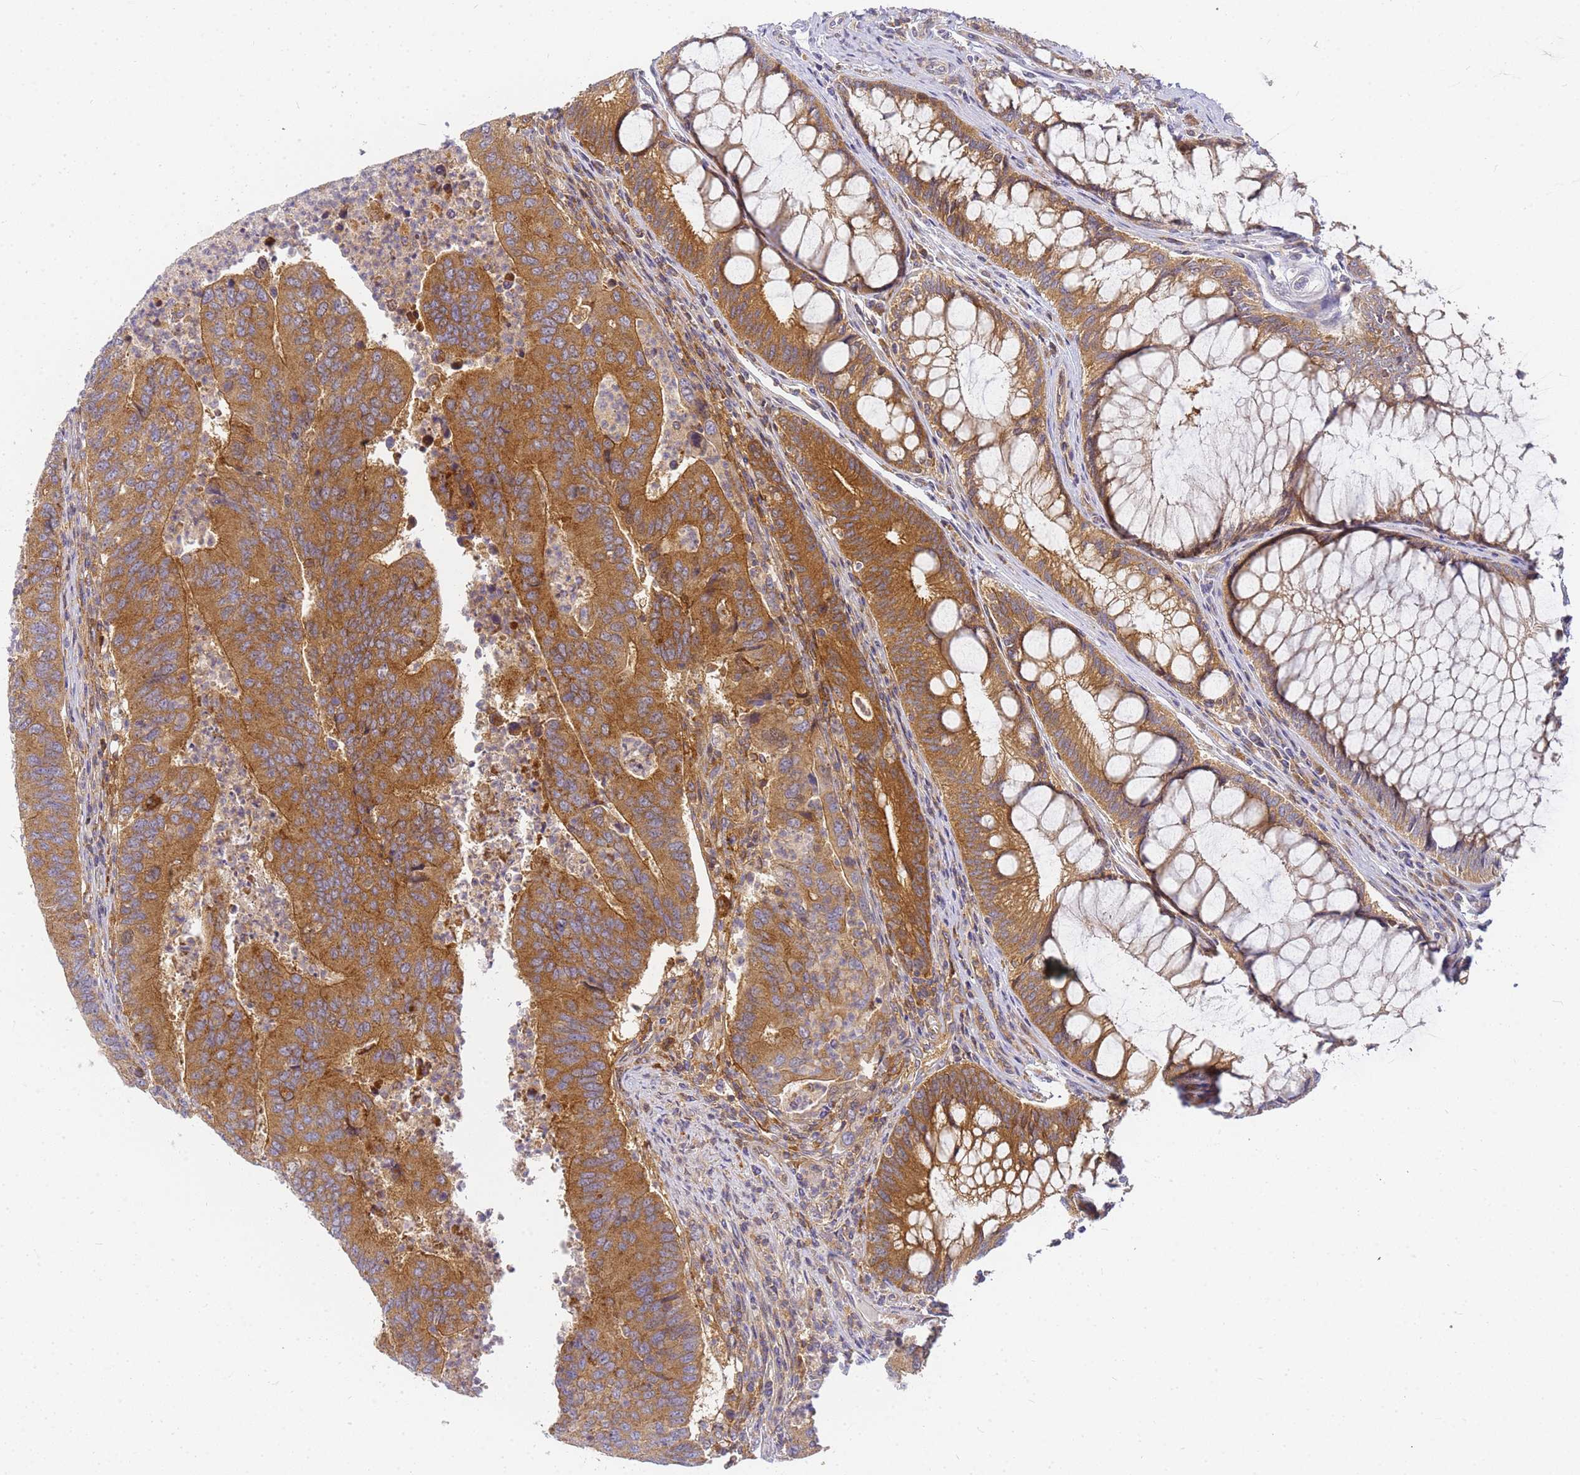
{"staining": {"intensity": "moderate", "quantity": ">75%", "location": "cytoplasmic/membranous"}, "tissue": "colorectal cancer", "cell_type": "Tumor cells", "image_type": "cancer", "snomed": [{"axis": "morphology", "description": "Adenocarcinoma, NOS"}, {"axis": "topography", "description": "Colon"}], "caption": "A high-resolution micrograph shows immunohistochemistry staining of colorectal cancer (adenocarcinoma), which shows moderate cytoplasmic/membranous expression in approximately >75% of tumor cells.", "gene": "CHM", "patient": {"sex": "female", "age": 67}}